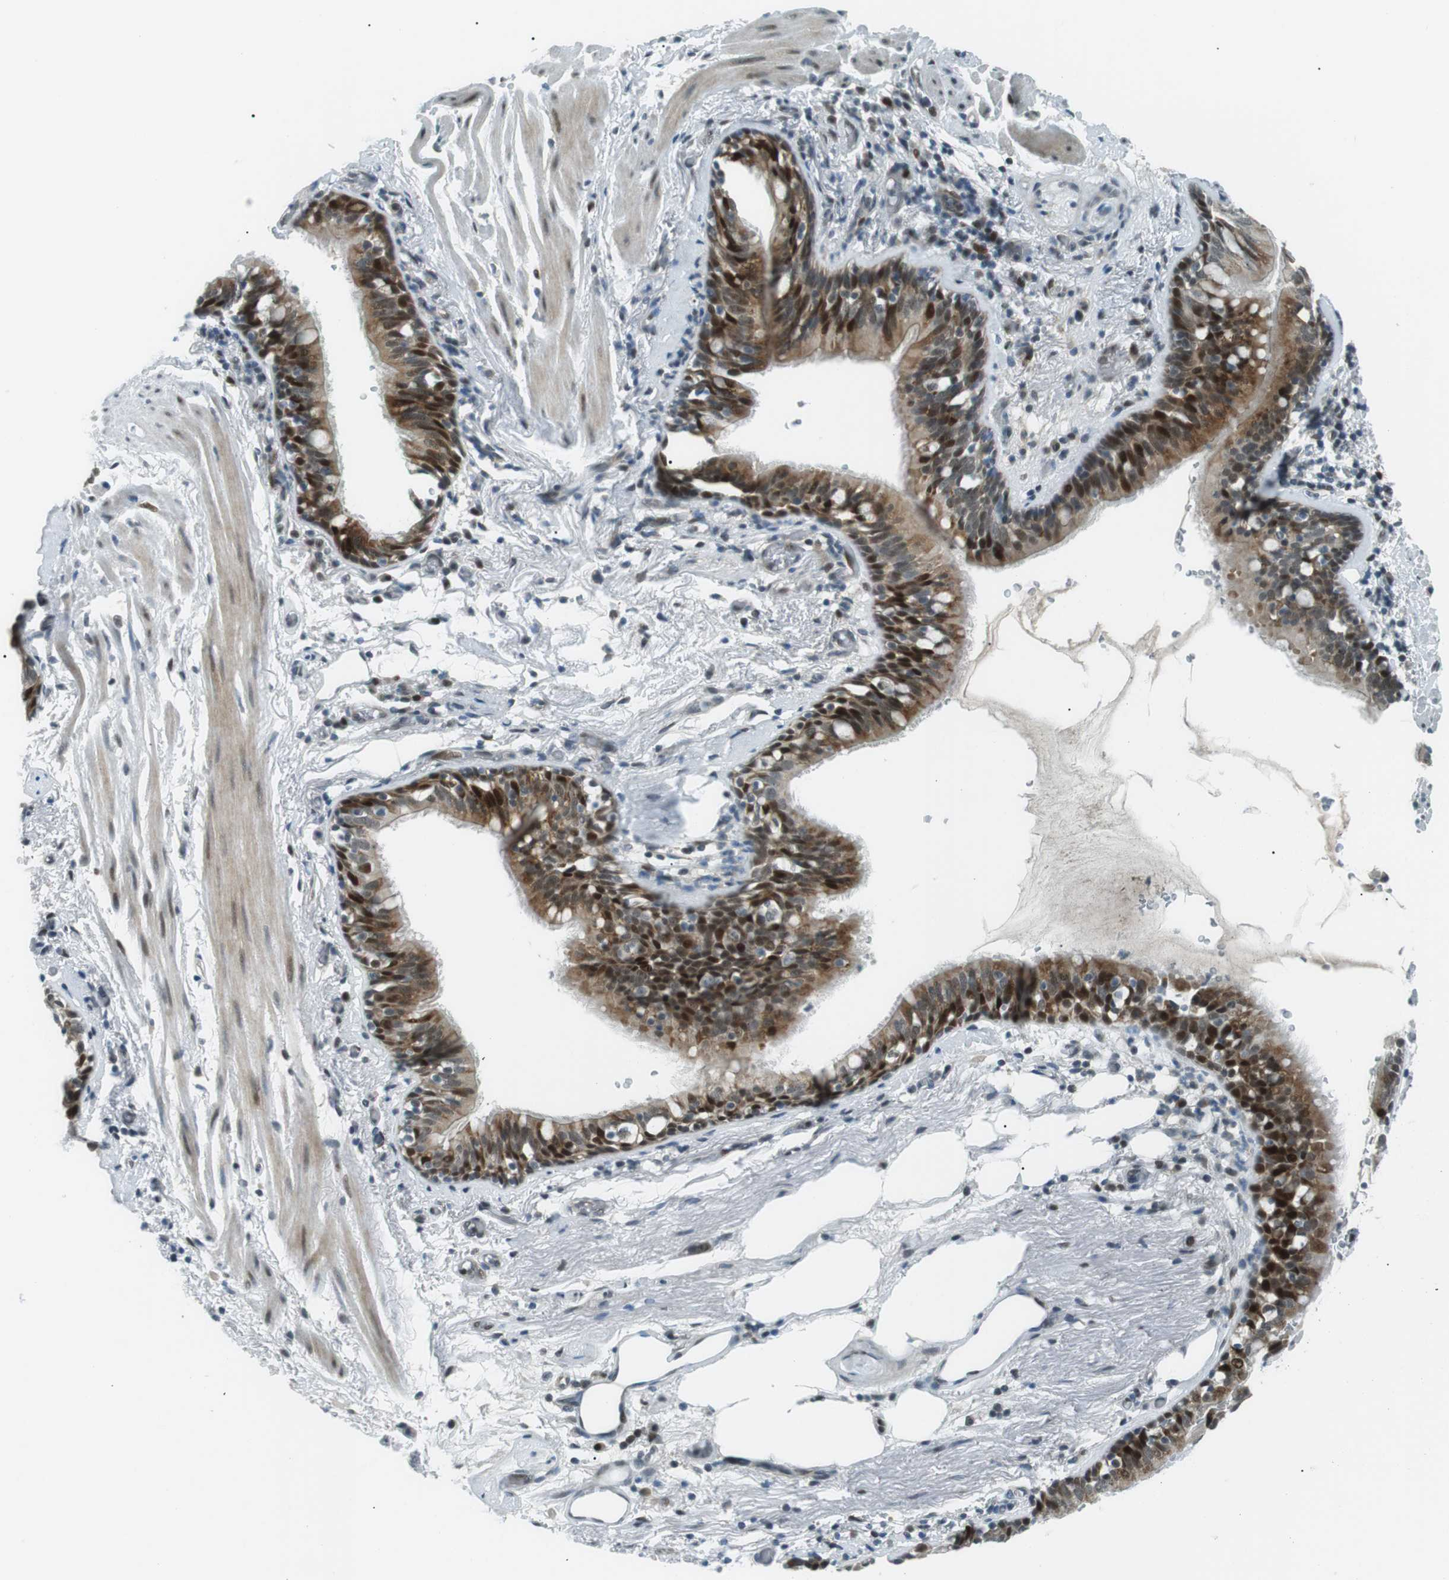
{"staining": {"intensity": "strong", "quantity": "25%-75%", "location": "cytoplasmic/membranous,nuclear"}, "tissue": "bronchus", "cell_type": "Respiratory epithelial cells", "image_type": "normal", "snomed": [{"axis": "morphology", "description": "Normal tissue, NOS"}, {"axis": "morphology", "description": "Inflammation, NOS"}, {"axis": "topography", "description": "Cartilage tissue"}, {"axis": "topography", "description": "Bronchus"}], "caption": "Approximately 25%-75% of respiratory epithelial cells in benign bronchus reveal strong cytoplasmic/membranous,nuclear protein positivity as visualized by brown immunohistochemical staining.", "gene": "PJA1", "patient": {"sex": "male", "age": 77}}